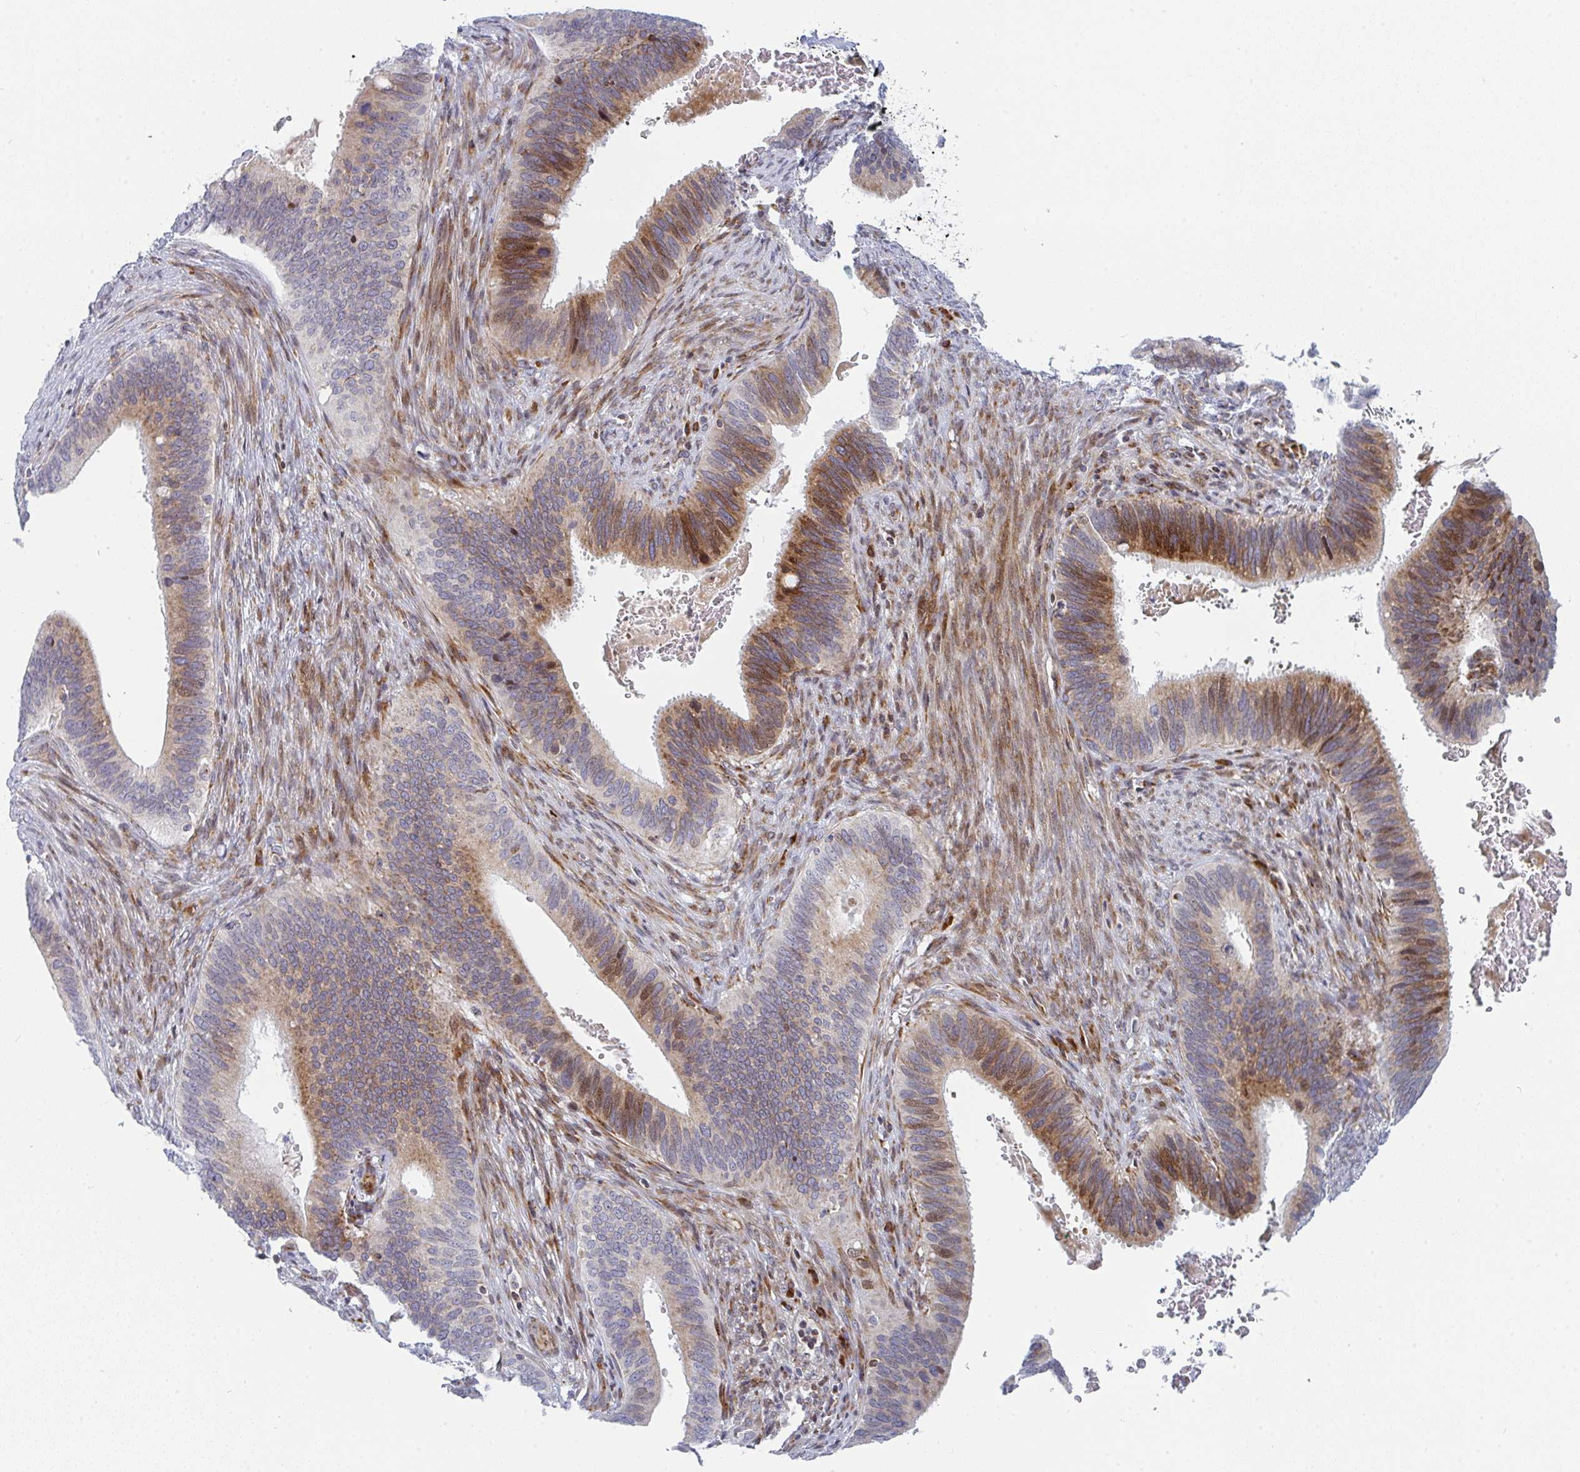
{"staining": {"intensity": "moderate", "quantity": "25%-75%", "location": "nuclear"}, "tissue": "cervical cancer", "cell_type": "Tumor cells", "image_type": "cancer", "snomed": [{"axis": "morphology", "description": "Adenocarcinoma, NOS"}, {"axis": "topography", "description": "Cervix"}], "caption": "Protein expression analysis of cervical cancer (adenocarcinoma) shows moderate nuclear expression in approximately 25%-75% of tumor cells.", "gene": "PRKCH", "patient": {"sex": "female", "age": 42}}